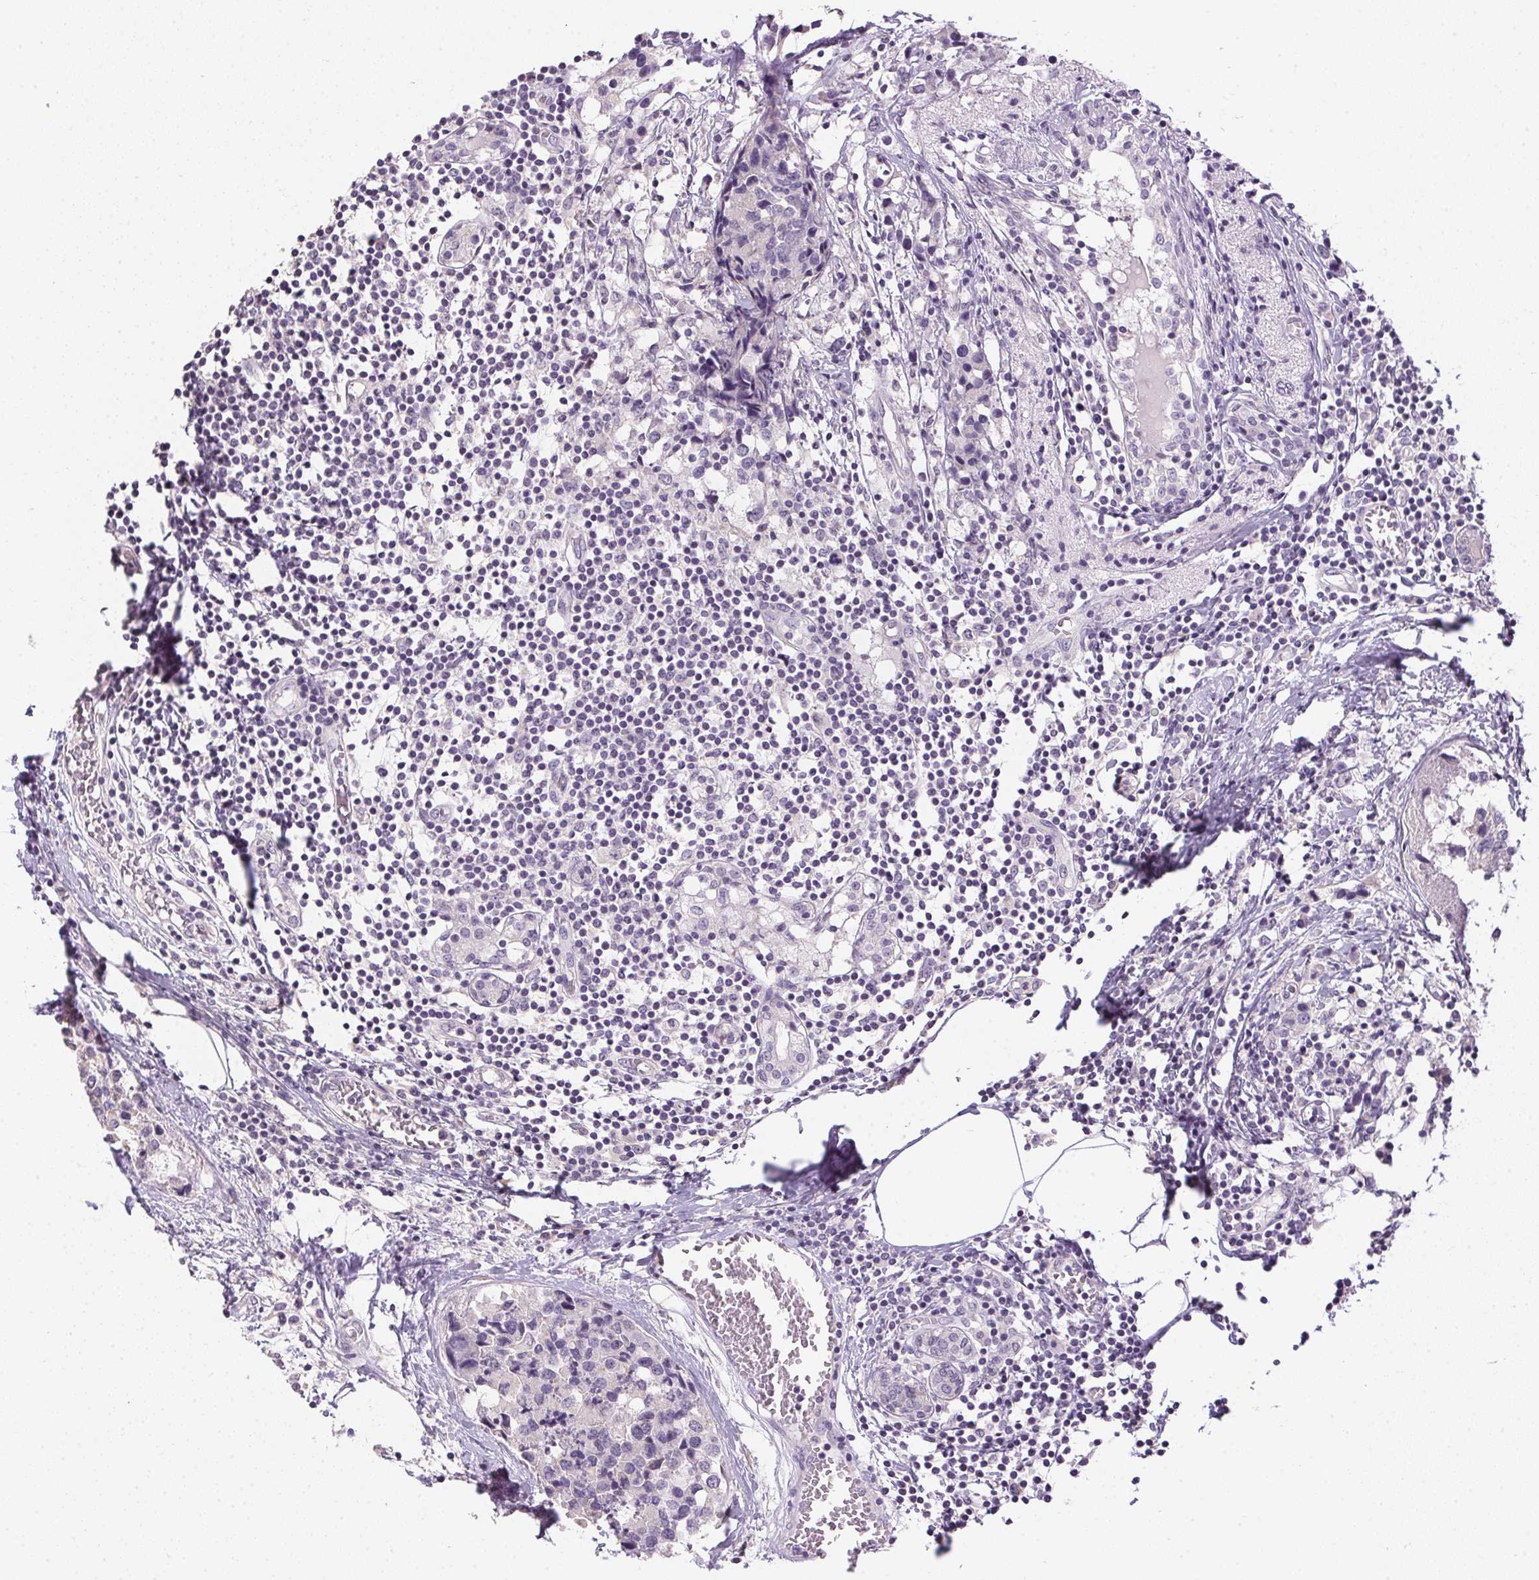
{"staining": {"intensity": "negative", "quantity": "none", "location": "none"}, "tissue": "breast cancer", "cell_type": "Tumor cells", "image_type": "cancer", "snomed": [{"axis": "morphology", "description": "Lobular carcinoma"}, {"axis": "topography", "description": "Breast"}], "caption": "Immunohistochemistry photomicrograph of neoplastic tissue: lobular carcinoma (breast) stained with DAB (3,3'-diaminobenzidine) displays no significant protein staining in tumor cells.", "gene": "SPACA9", "patient": {"sex": "female", "age": 59}}